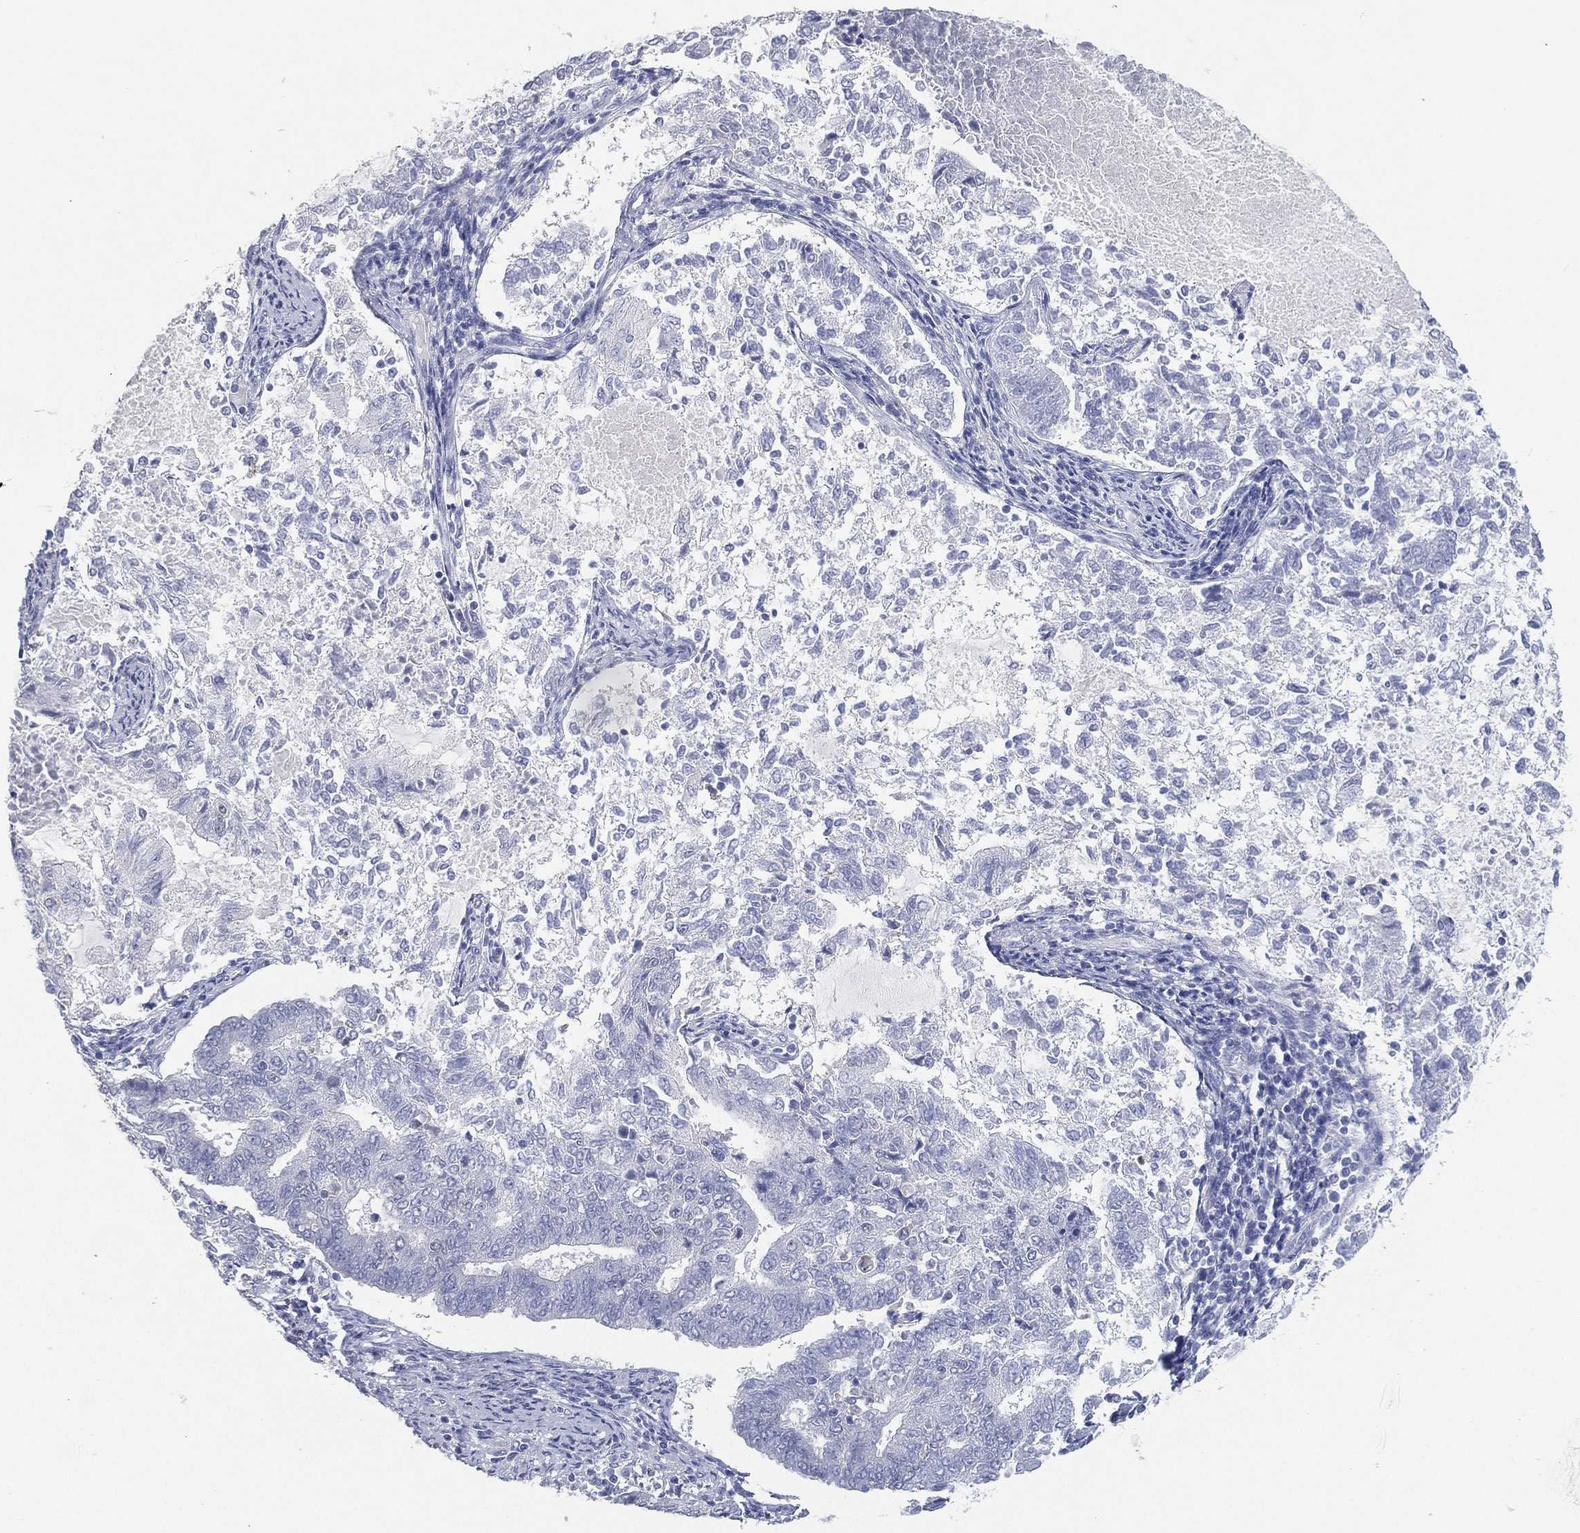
{"staining": {"intensity": "negative", "quantity": "none", "location": "none"}, "tissue": "endometrial cancer", "cell_type": "Tumor cells", "image_type": "cancer", "snomed": [{"axis": "morphology", "description": "Adenocarcinoma, NOS"}, {"axis": "topography", "description": "Endometrium"}], "caption": "This is an immunohistochemistry (IHC) image of human endometrial adenocarcinoma. There is no expression in tumor cells.", "gene": "FAM187B", "patient": {"sex": "female", "age": 65}}